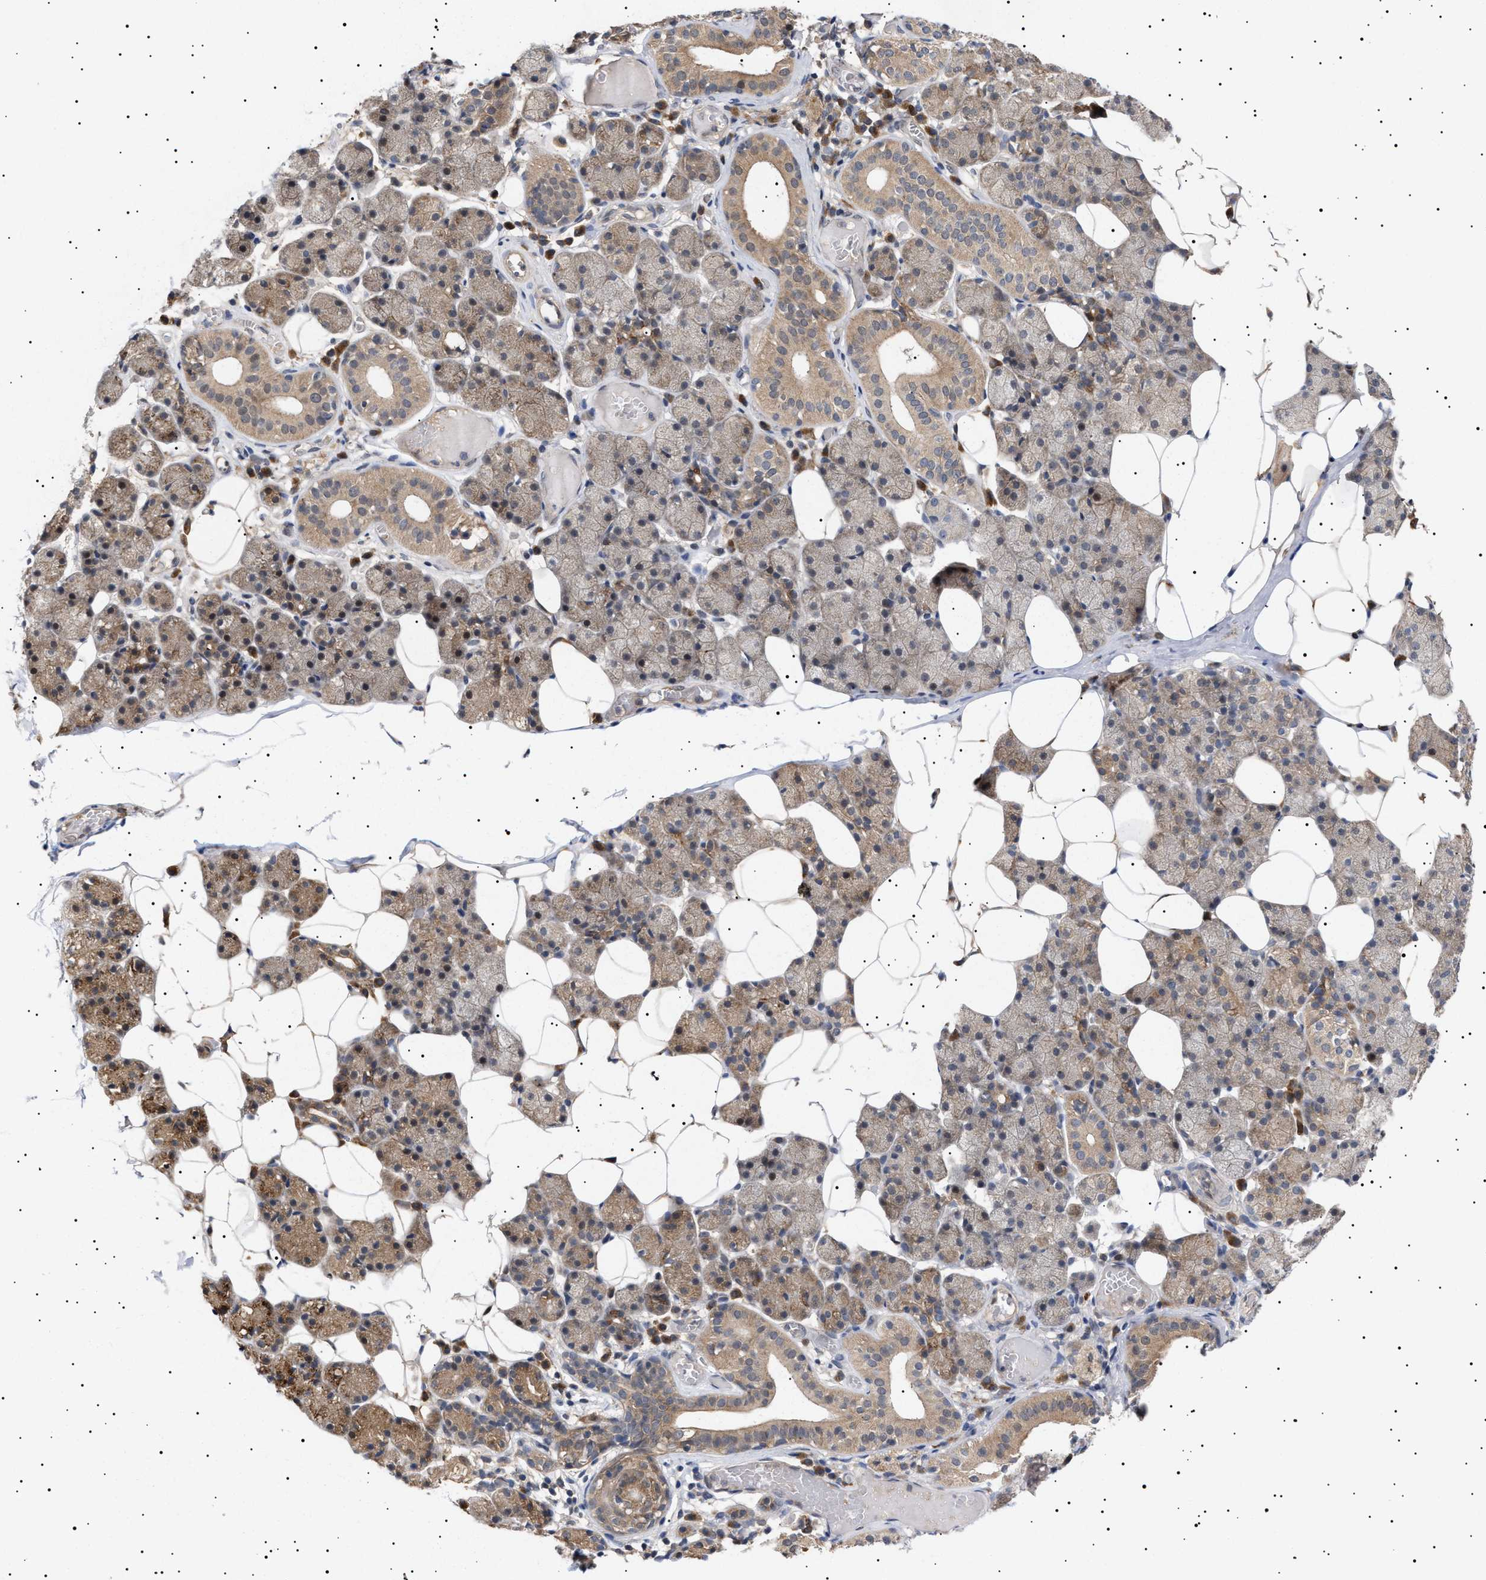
{"staining": {"intensity": "moderate", "quantity": ">75%", "location": "cytoplasmic/membranous"}, "tissue": "salivary gland", "cell_type": "Glandular cells", "image_type": "normal", "snomed": [{"axis": "morphology", "description": "Normal tissue, NOS"}, {"axis": "topography", "description": "Salivary gland"}], "caption": "This histopathology image shows IHC staining of unremarkable human salivary gland, with medium moderate cytoplasmic/membranous staining in approximately >75% of glandular cells.", "gene": "NPLOC4", "patient": {"sex": "female", "age": 33}}